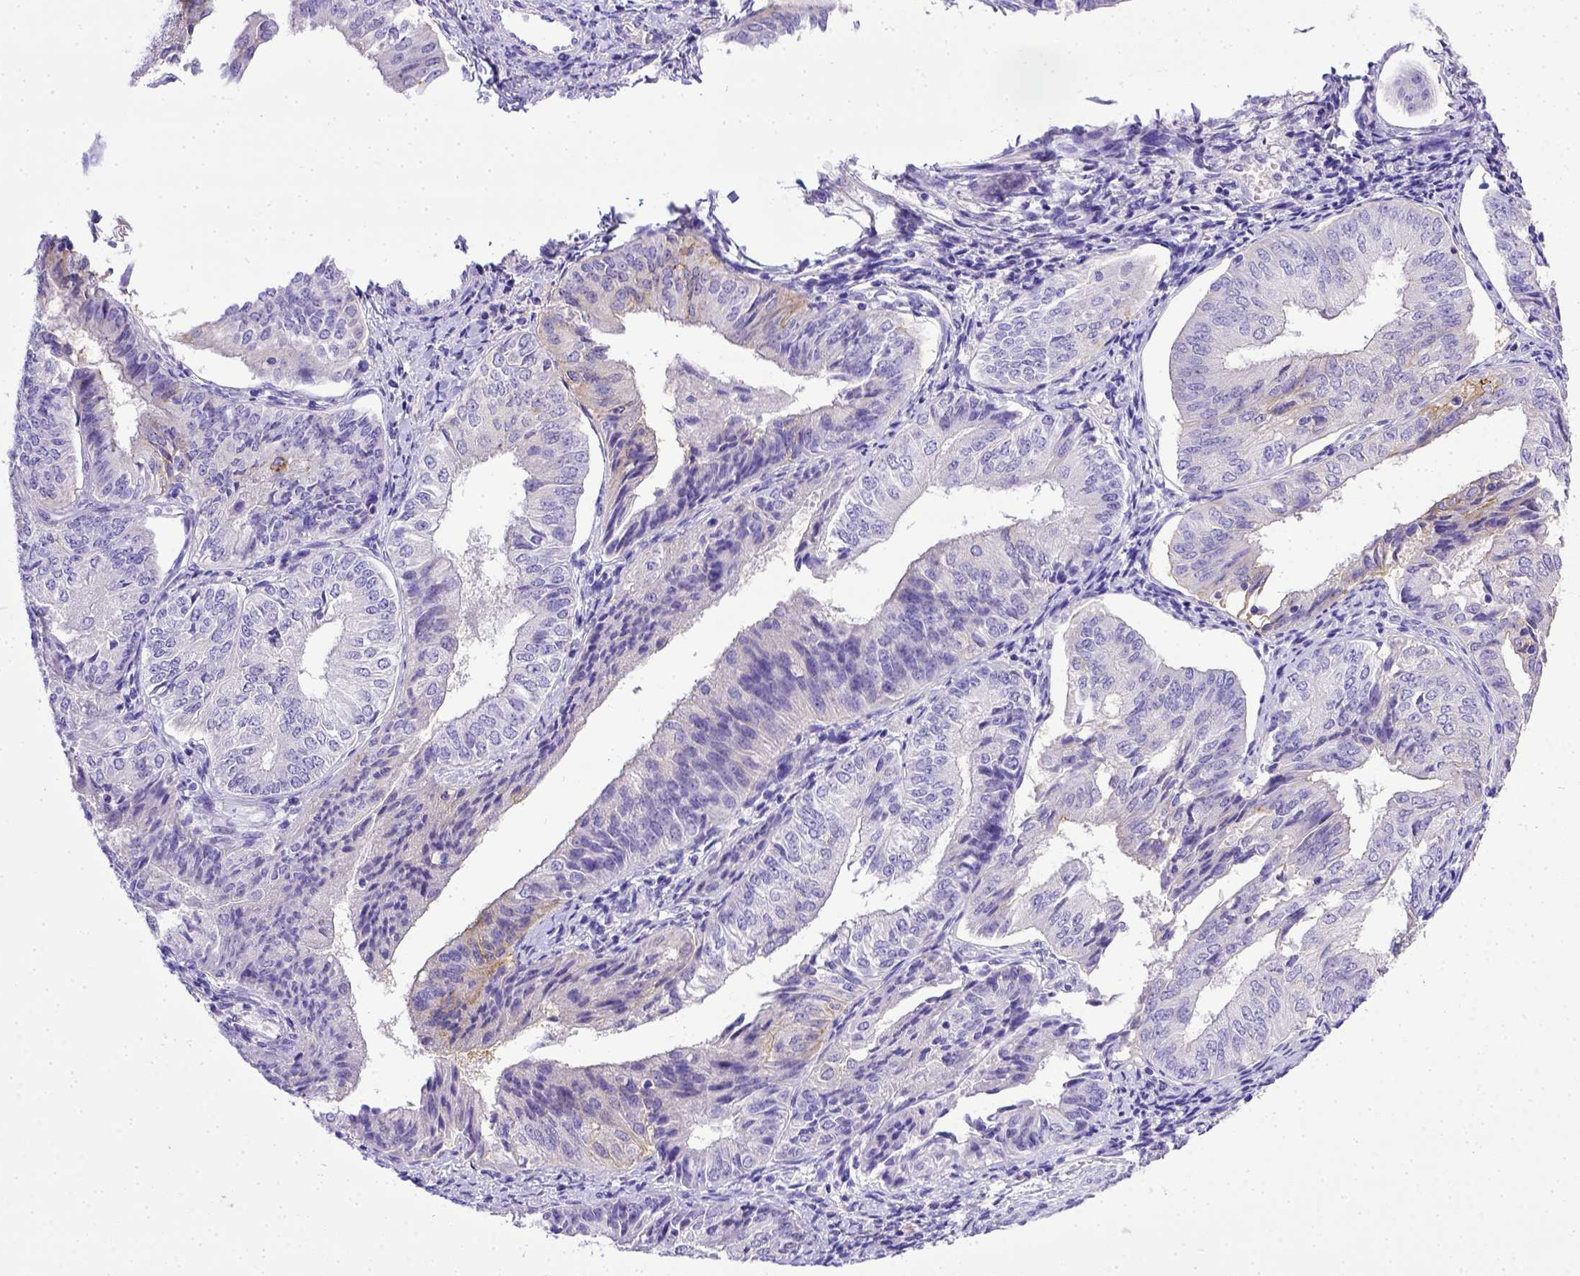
{"staining": {"intensity": "negative", "quantity": "none", "location": "none"}, "tissue": "endometrial cancer", "cell_type": "Tumor cells", "image_type": "cancer", "snomed": [{"axis": "morphology", "description": "Adenocarcinoma, NOS"}, {"axis": "topography", "description": "Endometrium"}], "caption": "Immunohistochemical staining of adenocarcinoma (endometrial) exhibits no significant staining in tumor cells. The staining is performed using DAB (3,3'-diaminobenzidine) brown chromogen with nuclei counter-stained in using hematoxylin.", "gene": "BTN1A1", "patient": {"sex": "female", "age": 58}}